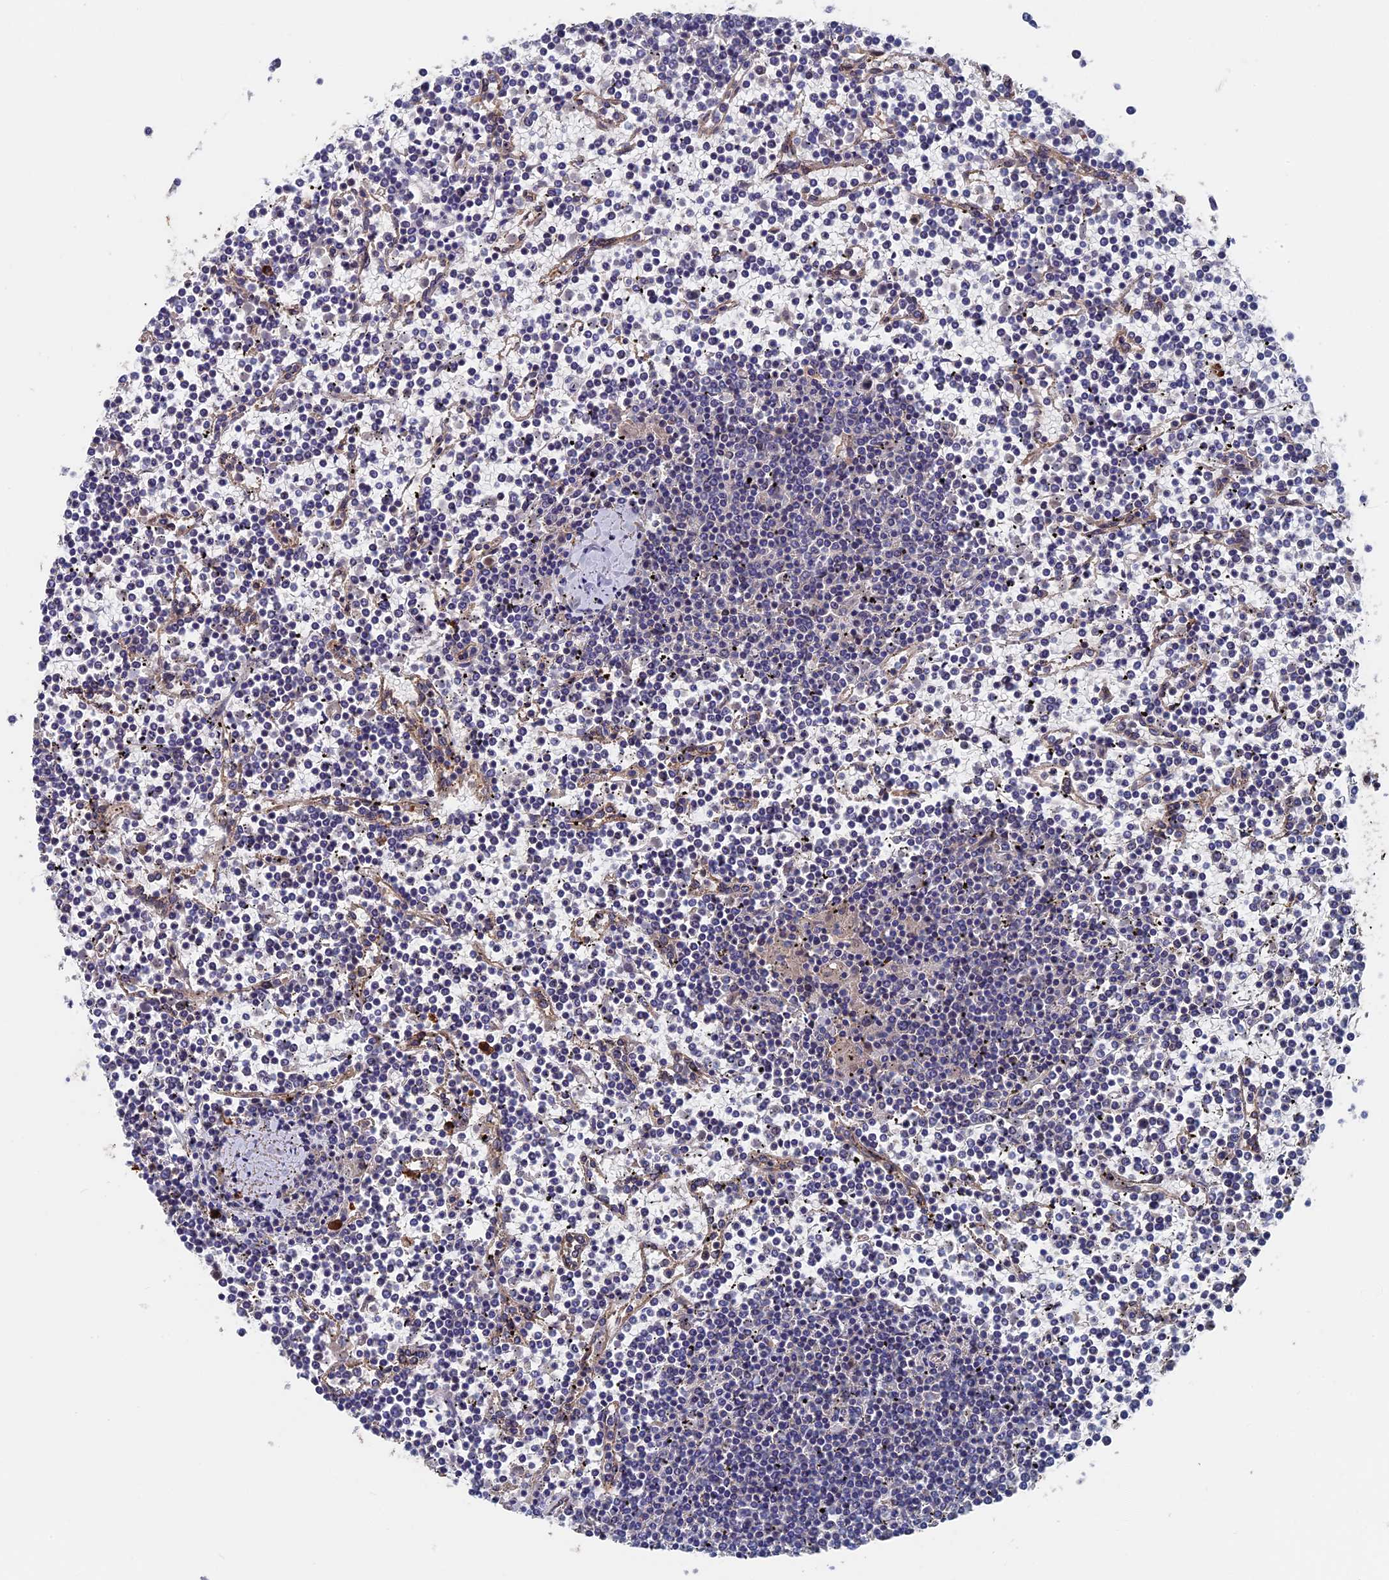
{"staining": {"intensity": "negative", "quantity": "none", "location": "none"}, "tissue": "lymphoma", "cell_type": "Tumor cells", "image_type": "cancer", "snomed": [{"axis": "morphology", "description": "Malignant lymphoma, non-Hodgkin's type, Low grade"}, {"axis": "topography", "description": "Spleen"}], "caption": "This is an IHC micrograph of human lymphoma. There is no expression in tumor cells.", "gene": "RPUSD1", "patient": {"sex": "female", "age": 19}}